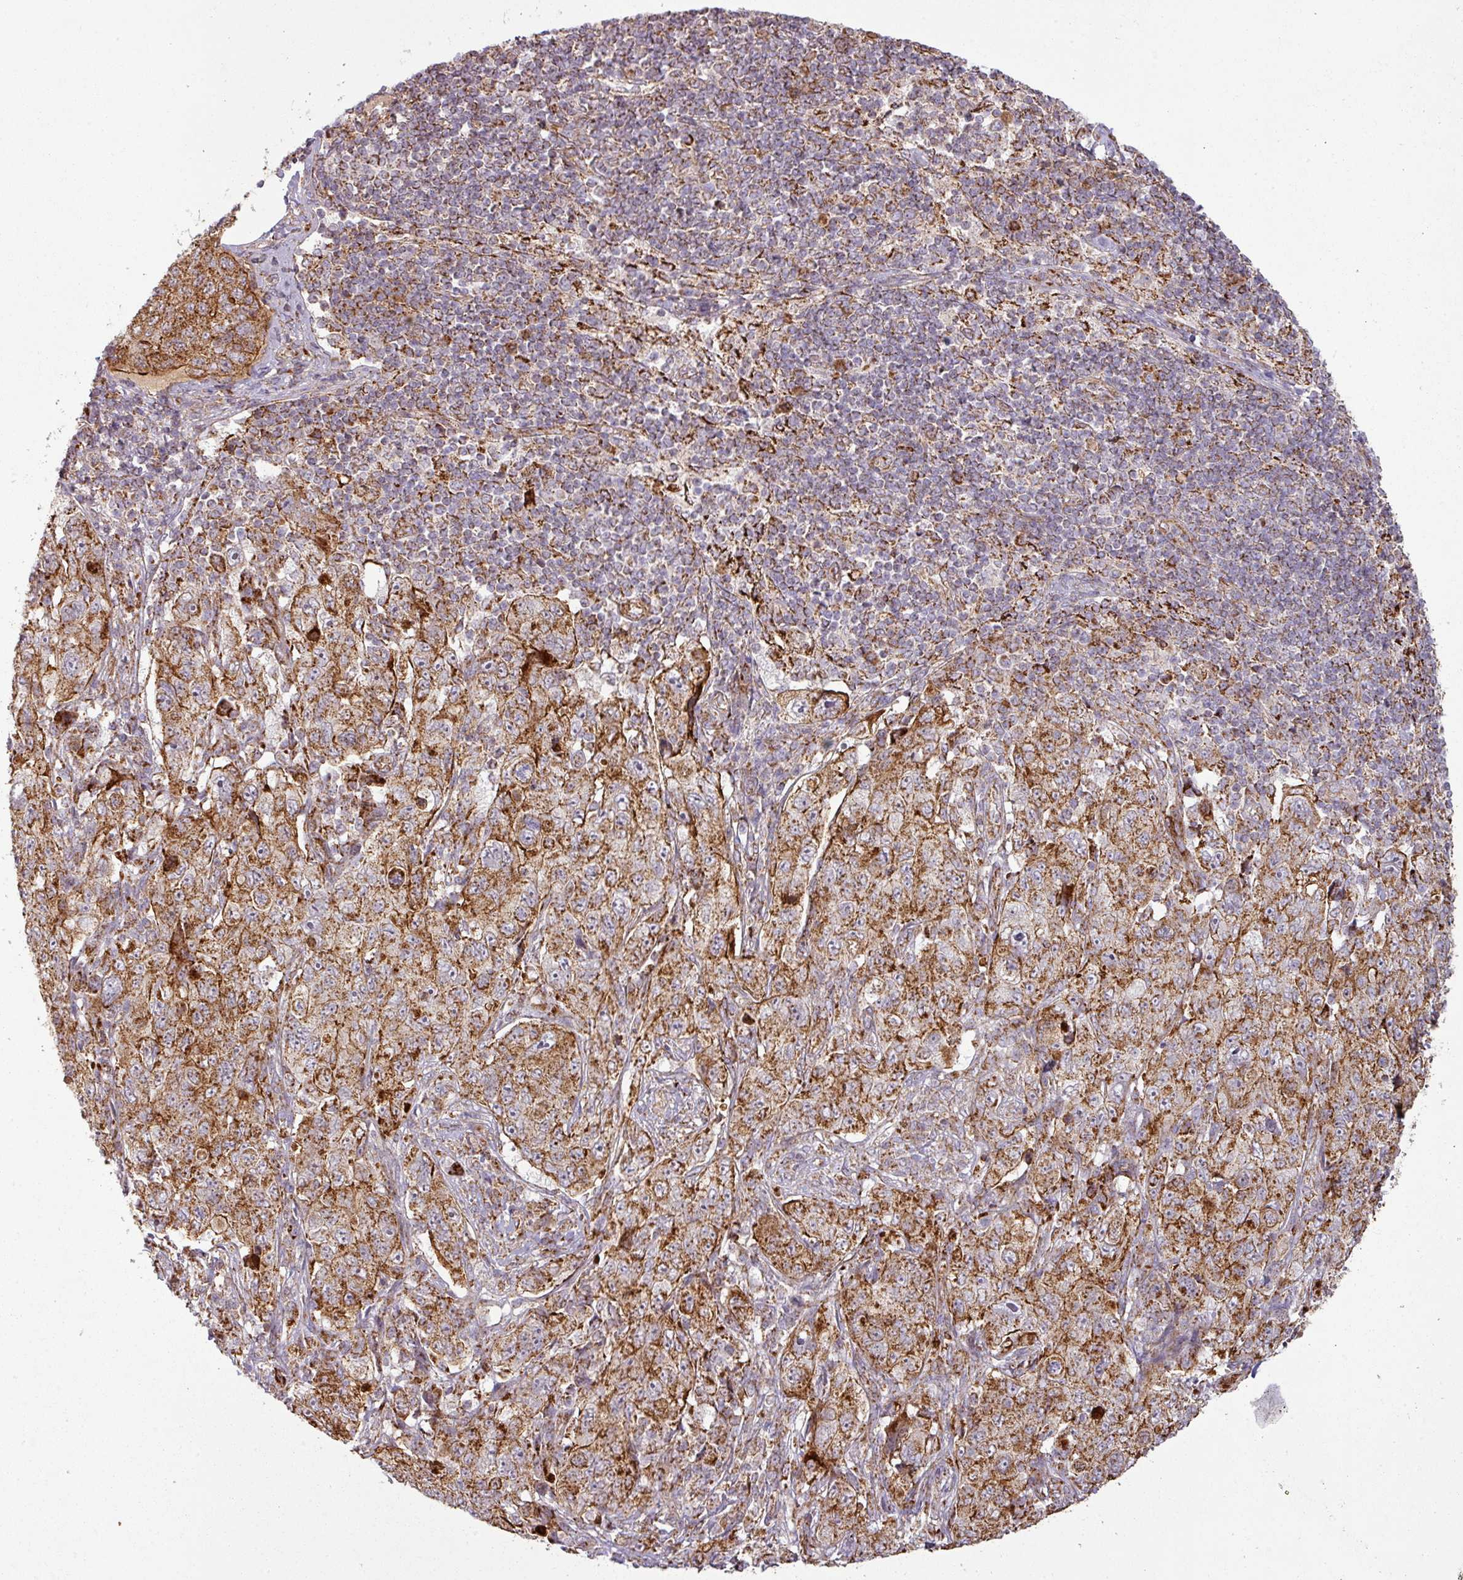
{"staining": {"intensity": "strong", "quantity": ">75%", "location": "cytoplasmic/membranous"}, "tissue": "pancreatic cancer", "cell_type": "Tumor cells", "image_type": "cancer", "snomed": [{"axis": "morphology", "description": "Adenocarcinoma, NOS"}, {"axis": "topography", "description": "Pancreas"}], "caption": "Pancreatic cancer stained for a protein demonstrates strong cytoplasmic/membranous positivity in tumor cells.", "gene": "GPD2", "patient": {"sex": "male", "age": 68}}